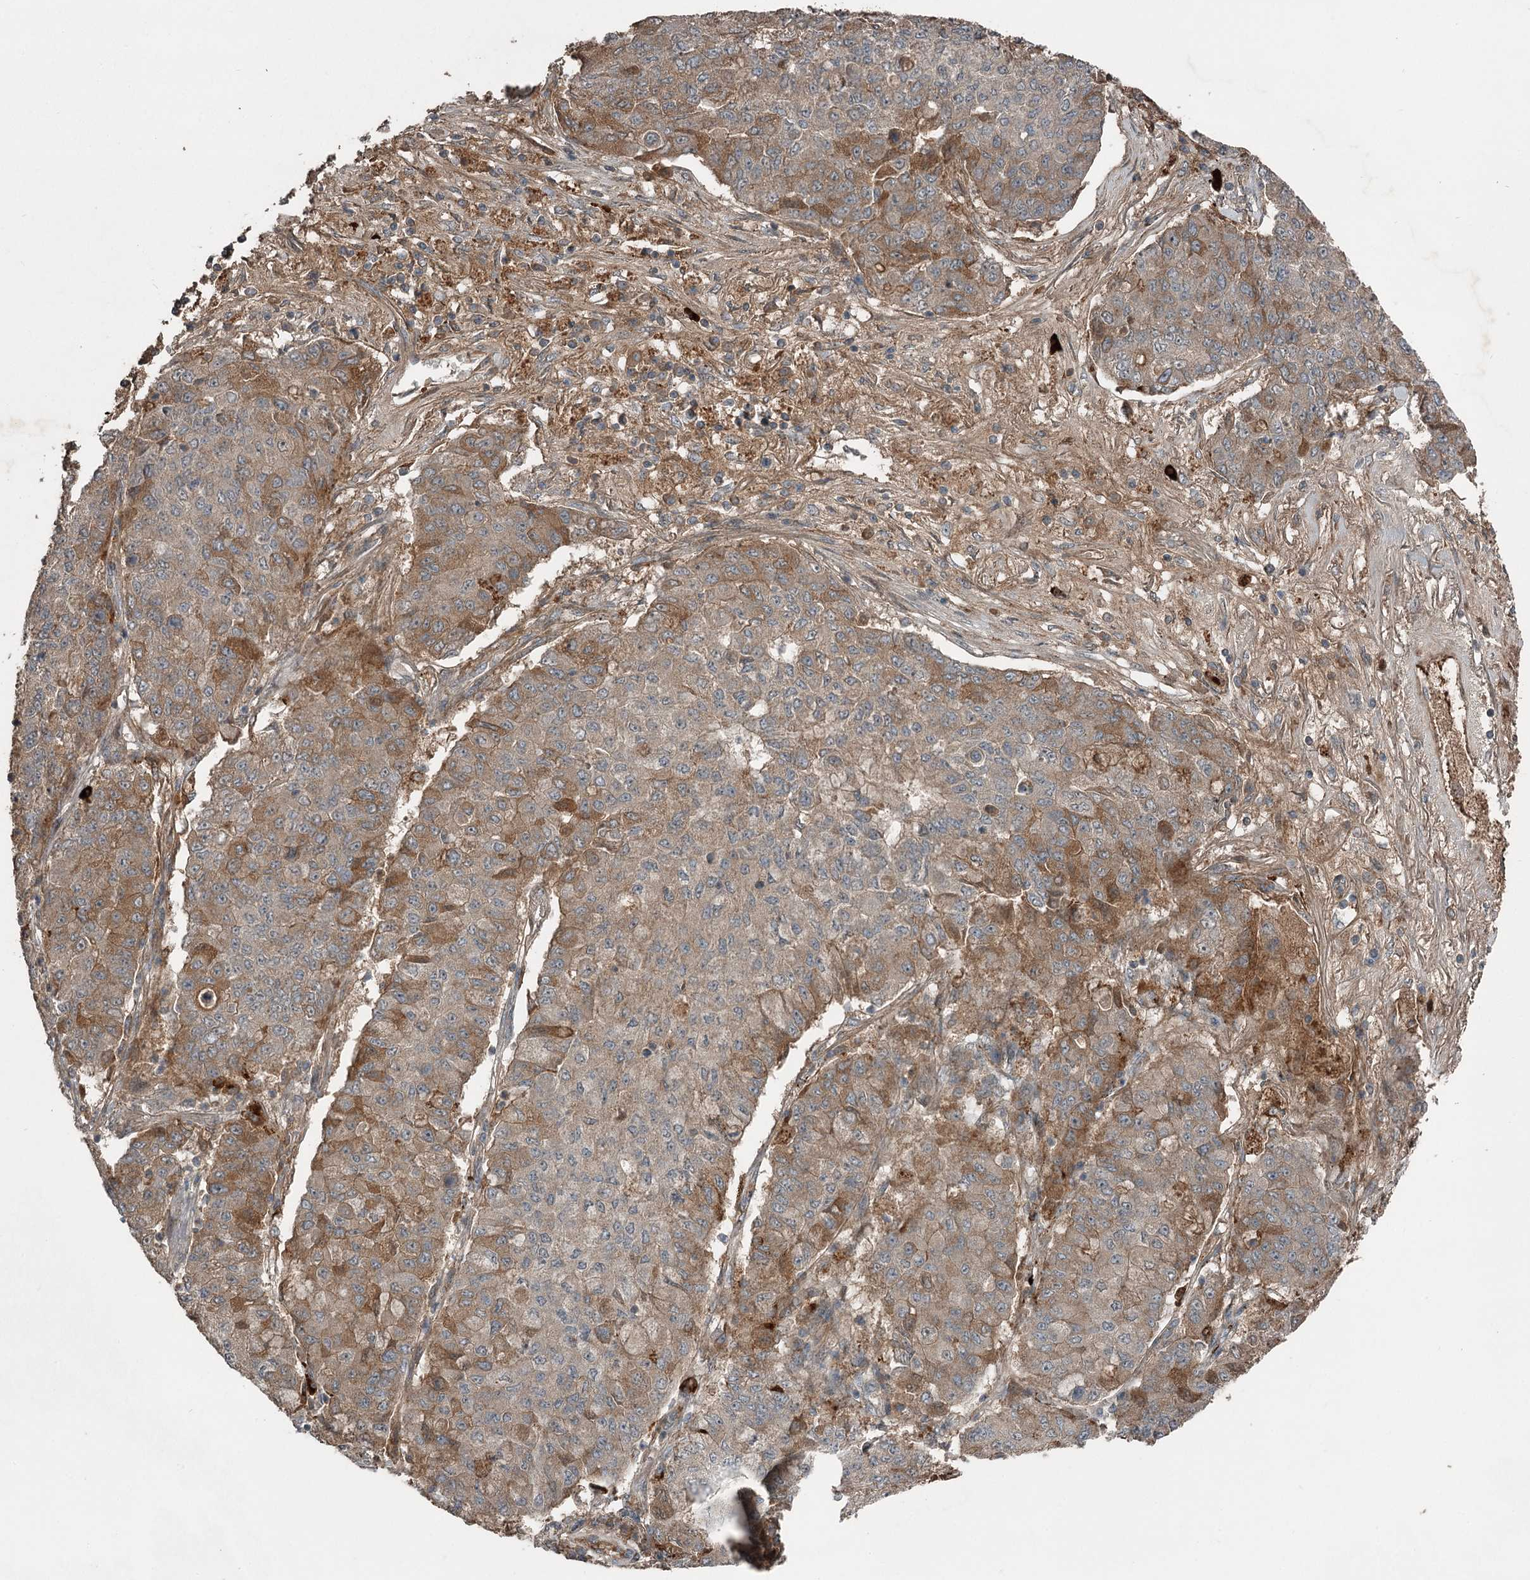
{"staining": {"intensity": "moderate", "quantity": "25%-75%", "location": "cytoplasmic/membranous"}, "tissue": "lung cancer", "cell_type": "Tumor cells", "image_type": "cancer", "snomed": [{"axis": "morphology", "description": "Squamous cell carcinoma, NOS"}, {"axis": "topography", "description": "Lung"}], "caption": "High-magnification brightfield microscopy of squamous cell carcinoma (lung) stained with DAB (3,3'-diaminobenzidine) (brown) and counterstained with hematoxylin (blue). tumor cells exhibit moderate cytoplasmic/membranous positivity is present in about25%-75% of cells.", "gene": "SLC39A8", "patient": {"sex": "male", "age": 74}}